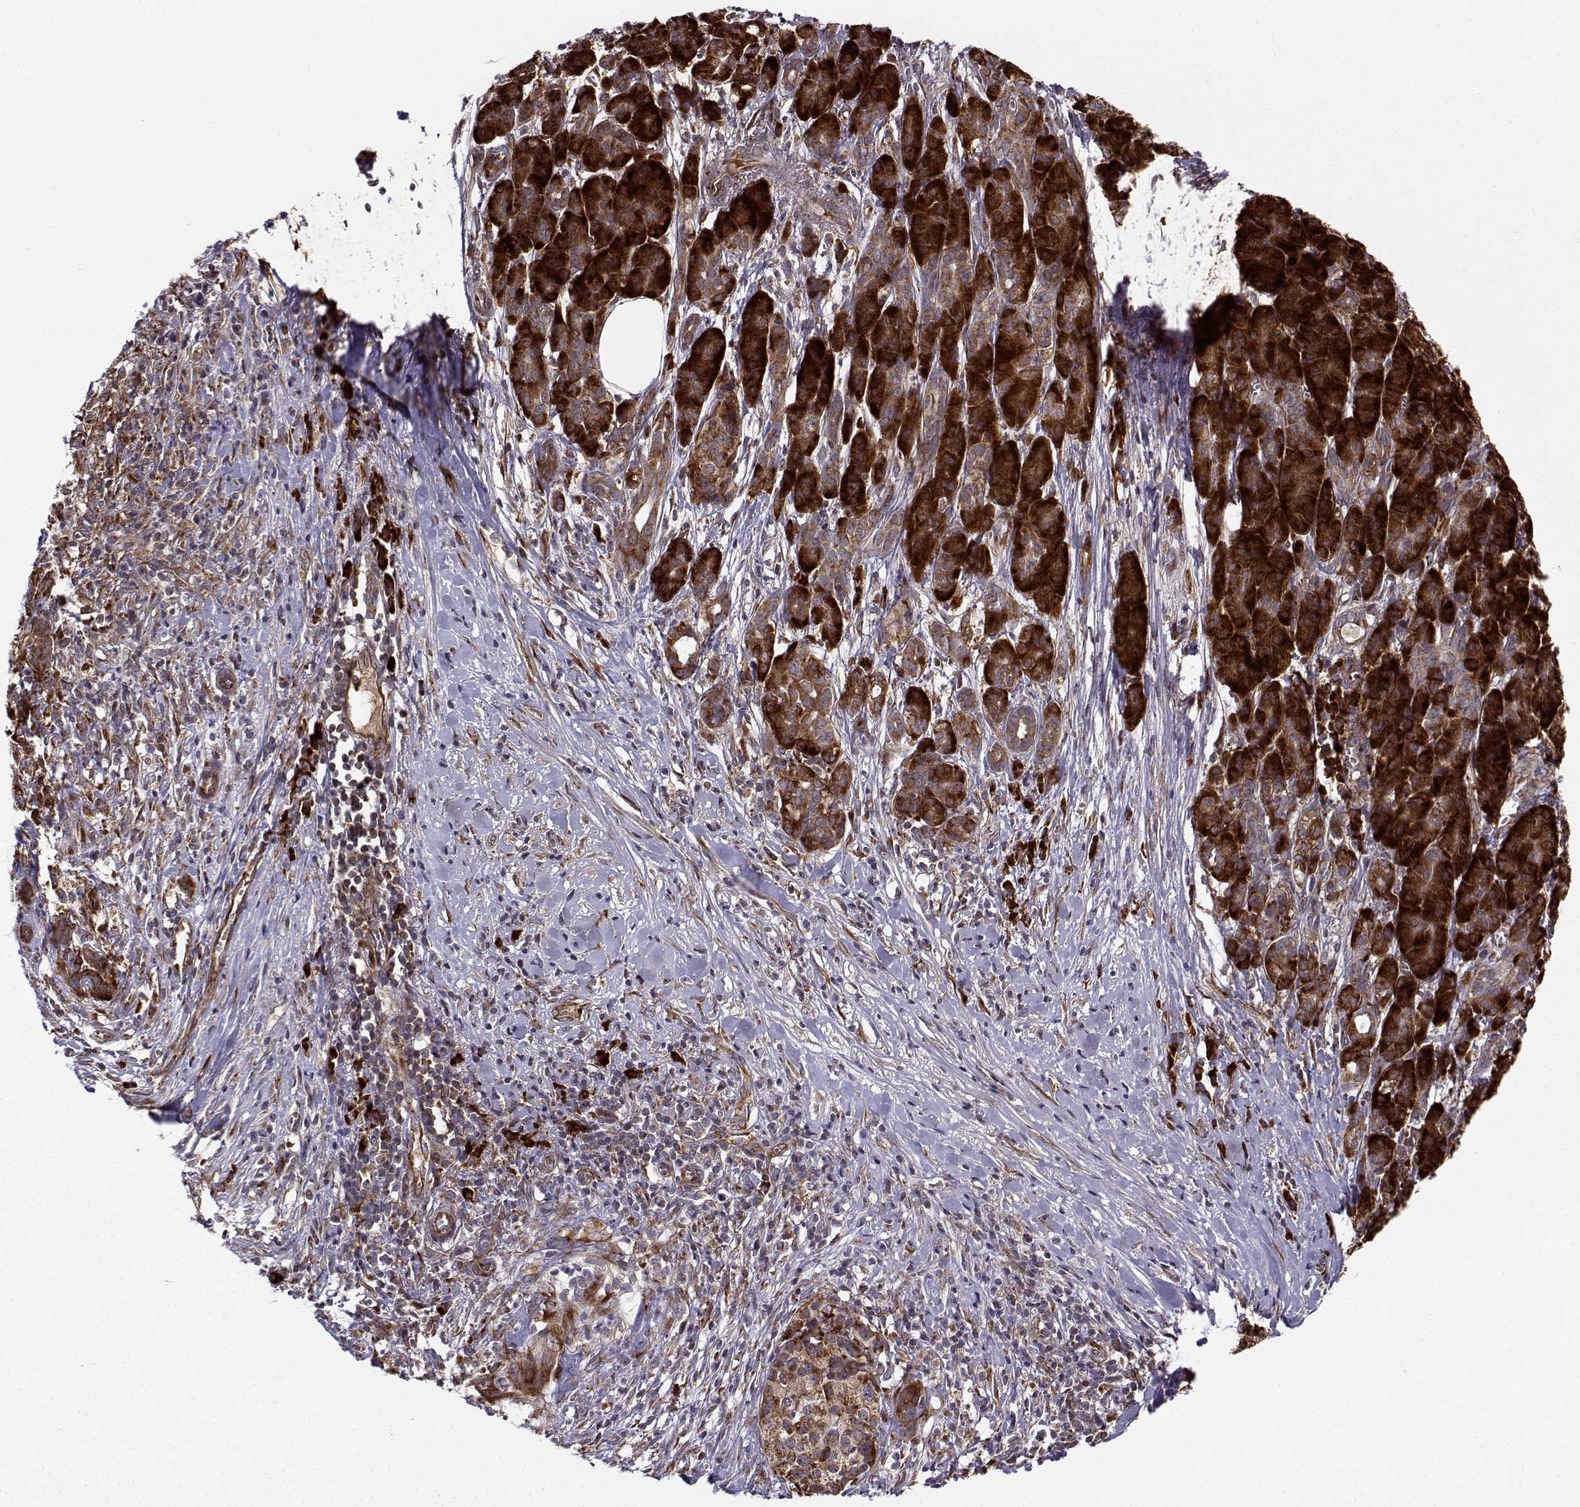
{"staining": {"intensity": "strong", "quantity": ">75%", "location": "cytoplasmic/membranous"}, "tissue": "pancreatic cancer", "cell_type": "Tumor cells", "image_type": "cancer", "snomed": [{"axis": "morphology", "description": "Adenocarcinoma, NOS"}, {"axis": "topography", "description": "Pancreas"}], "caption": "The immunohistochemical stain labels strong cytoplasmic/membranous staining in tumor cells of pancreatic cancer (adenocarcinoma) tissue. The protein is shown in brown color, while the nuclei are stained blue.", "gene": "RPL31", "patient": {"sex": "male", "age": 61}}